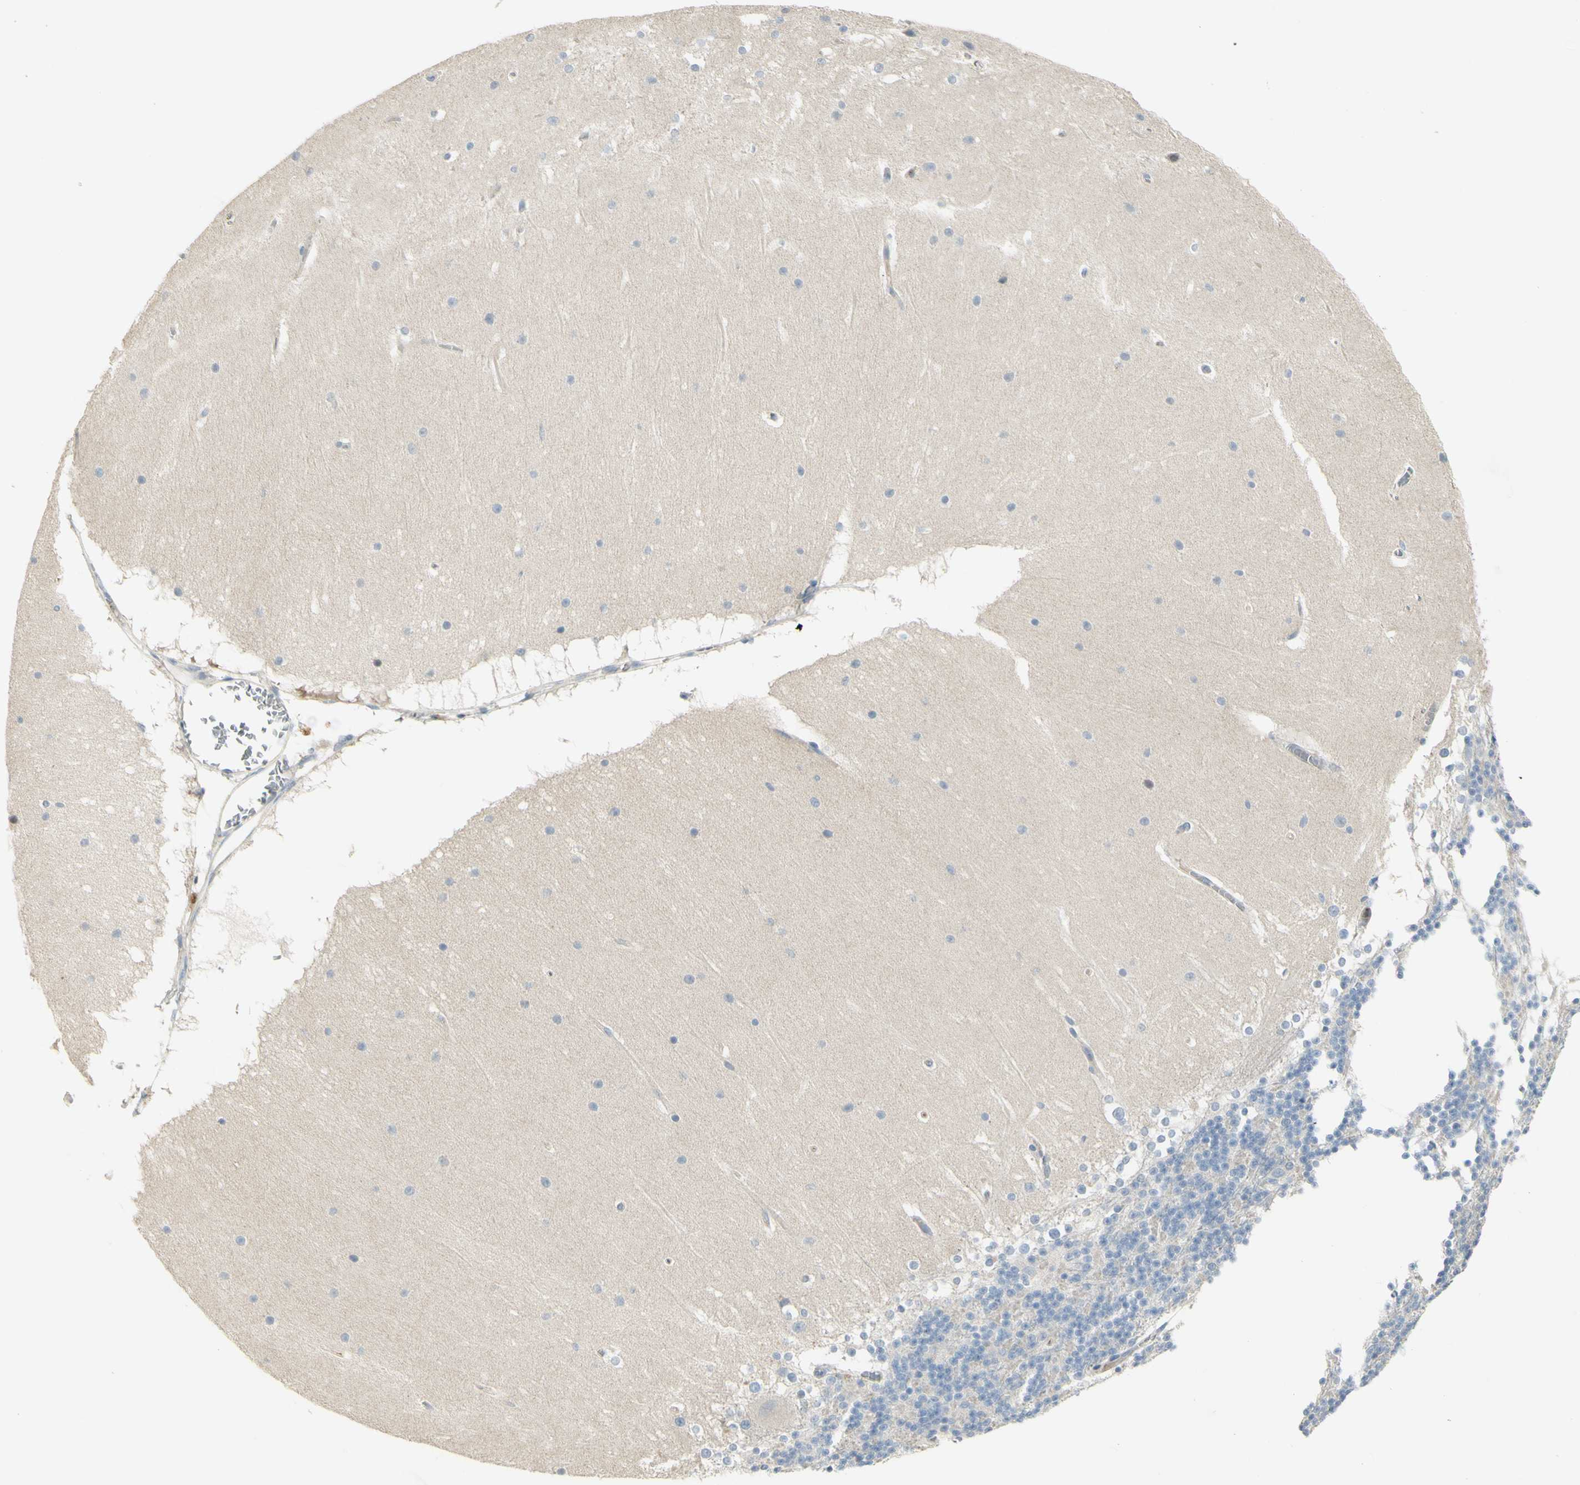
{"staining": {"intensity": "negative", "quantity": "none", "location": "none"}, "tissue": "cerebellum", "cell_type": "Cells in granular layer", "image_type": "normal", "snomed": [{"axis": "morphology", "description": "Normal tissue, NOS"}, {"axis": "topography", "description": "Cerebellum"}], "caption": "Cerebellum was stained to show a protein in brown. There is no significant positivity in cells in granular layer. (DAB IHC with hematoxylin counter stain).", "gene": "CCNB2", "patient": {"sex": "female", "age": 19}}